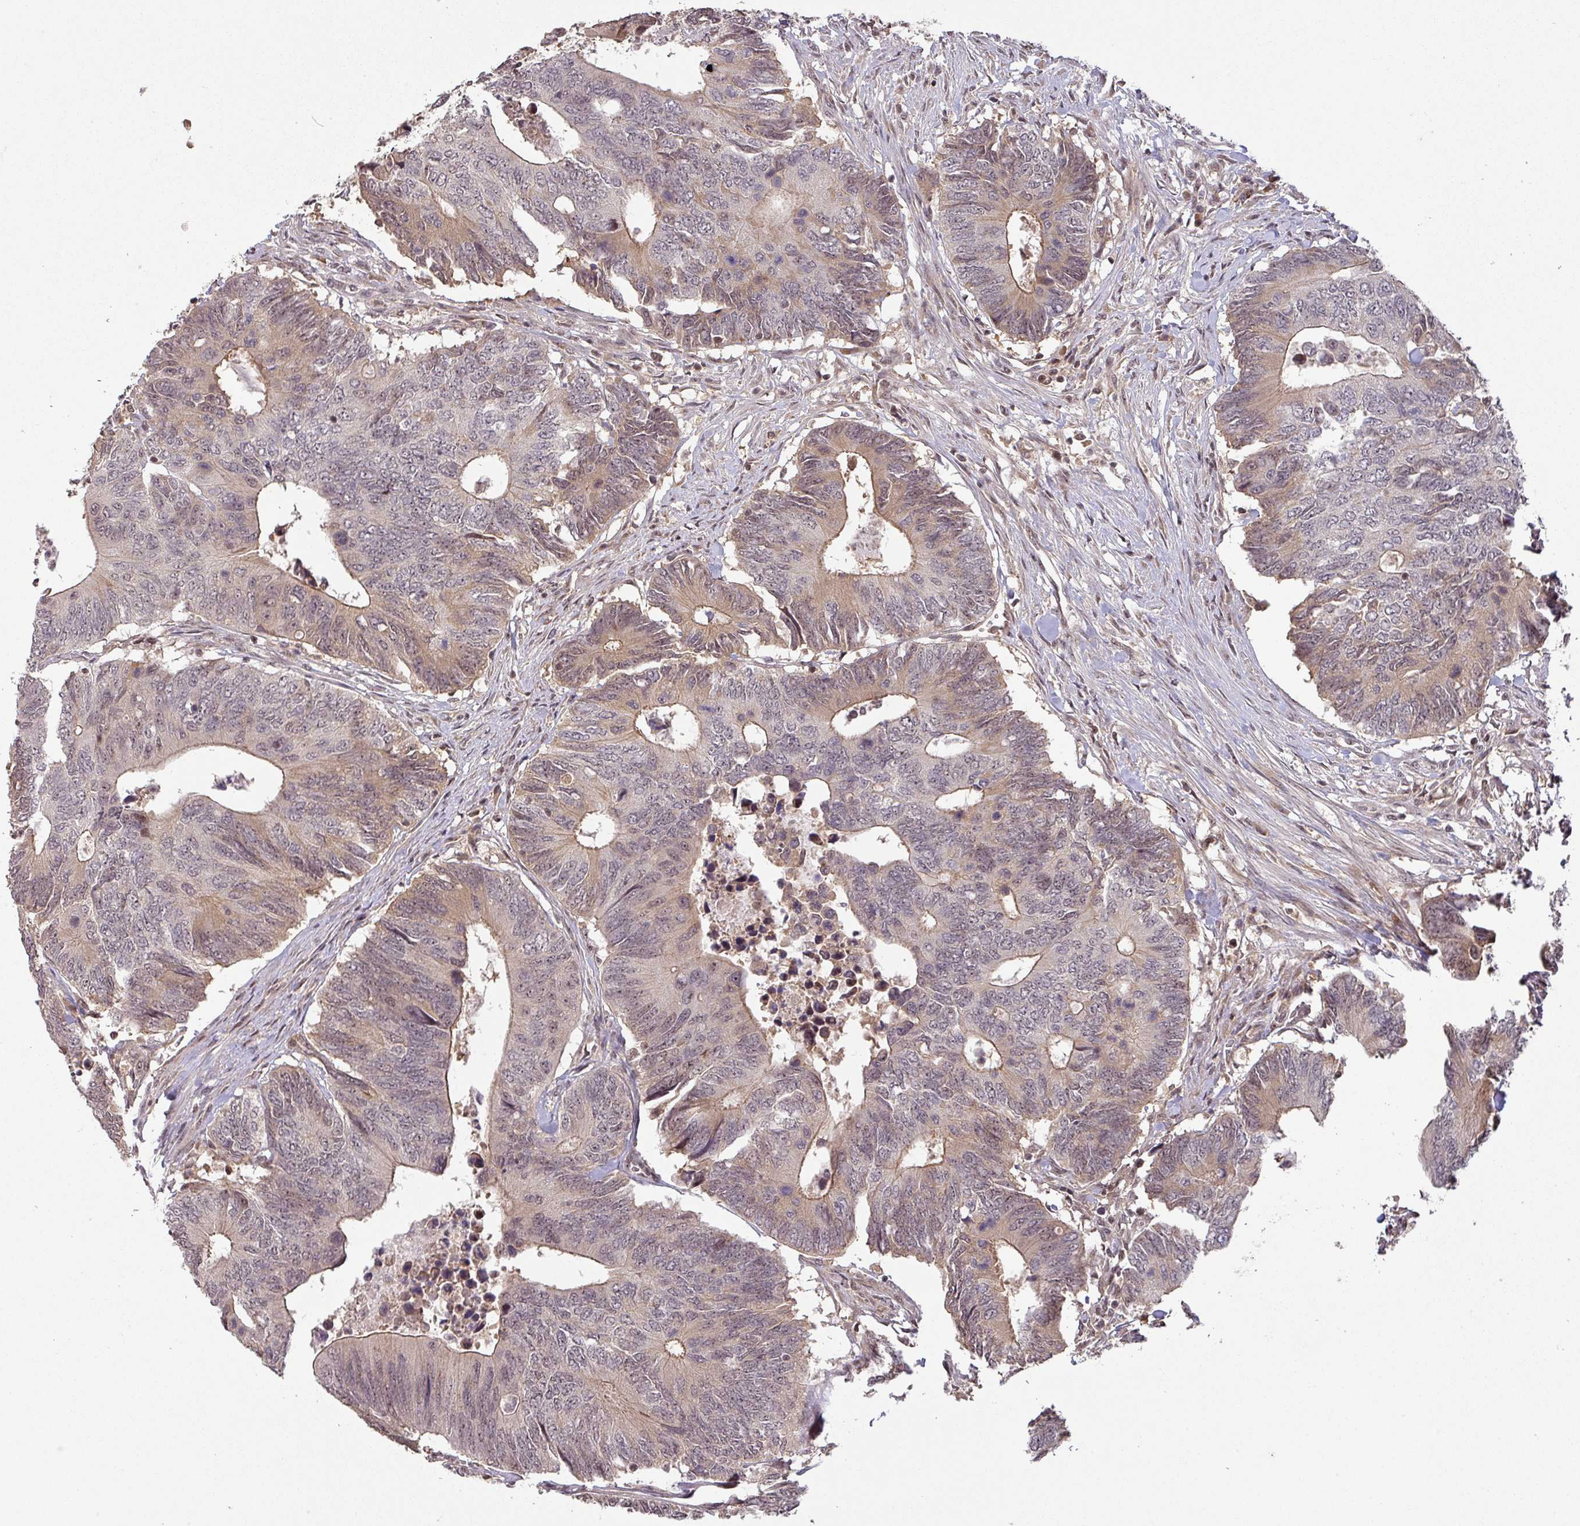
{"staining": {"intensity": "moderate", "quantity": "25%-75%", "location": "cytoplasmic/membranous"}, "tissue": "colorectal cancer", "cell_type": "Tumor cells", "image_type": "cancer", "snomed": [{"axis": "morphology", "description": "Adenocarcinoma, NOS"}, {"axis": "topography", "description": "Colon"}], "caption": "This histopathology image exhibits IHC staining of adenocarcinoma (colorectal), with medium moderate cytoplasmic/membranous expression in about 25%-75% of tumor cells.", "gene": "ZBTB14", "patient": {"sex": "male", "age": 87}}